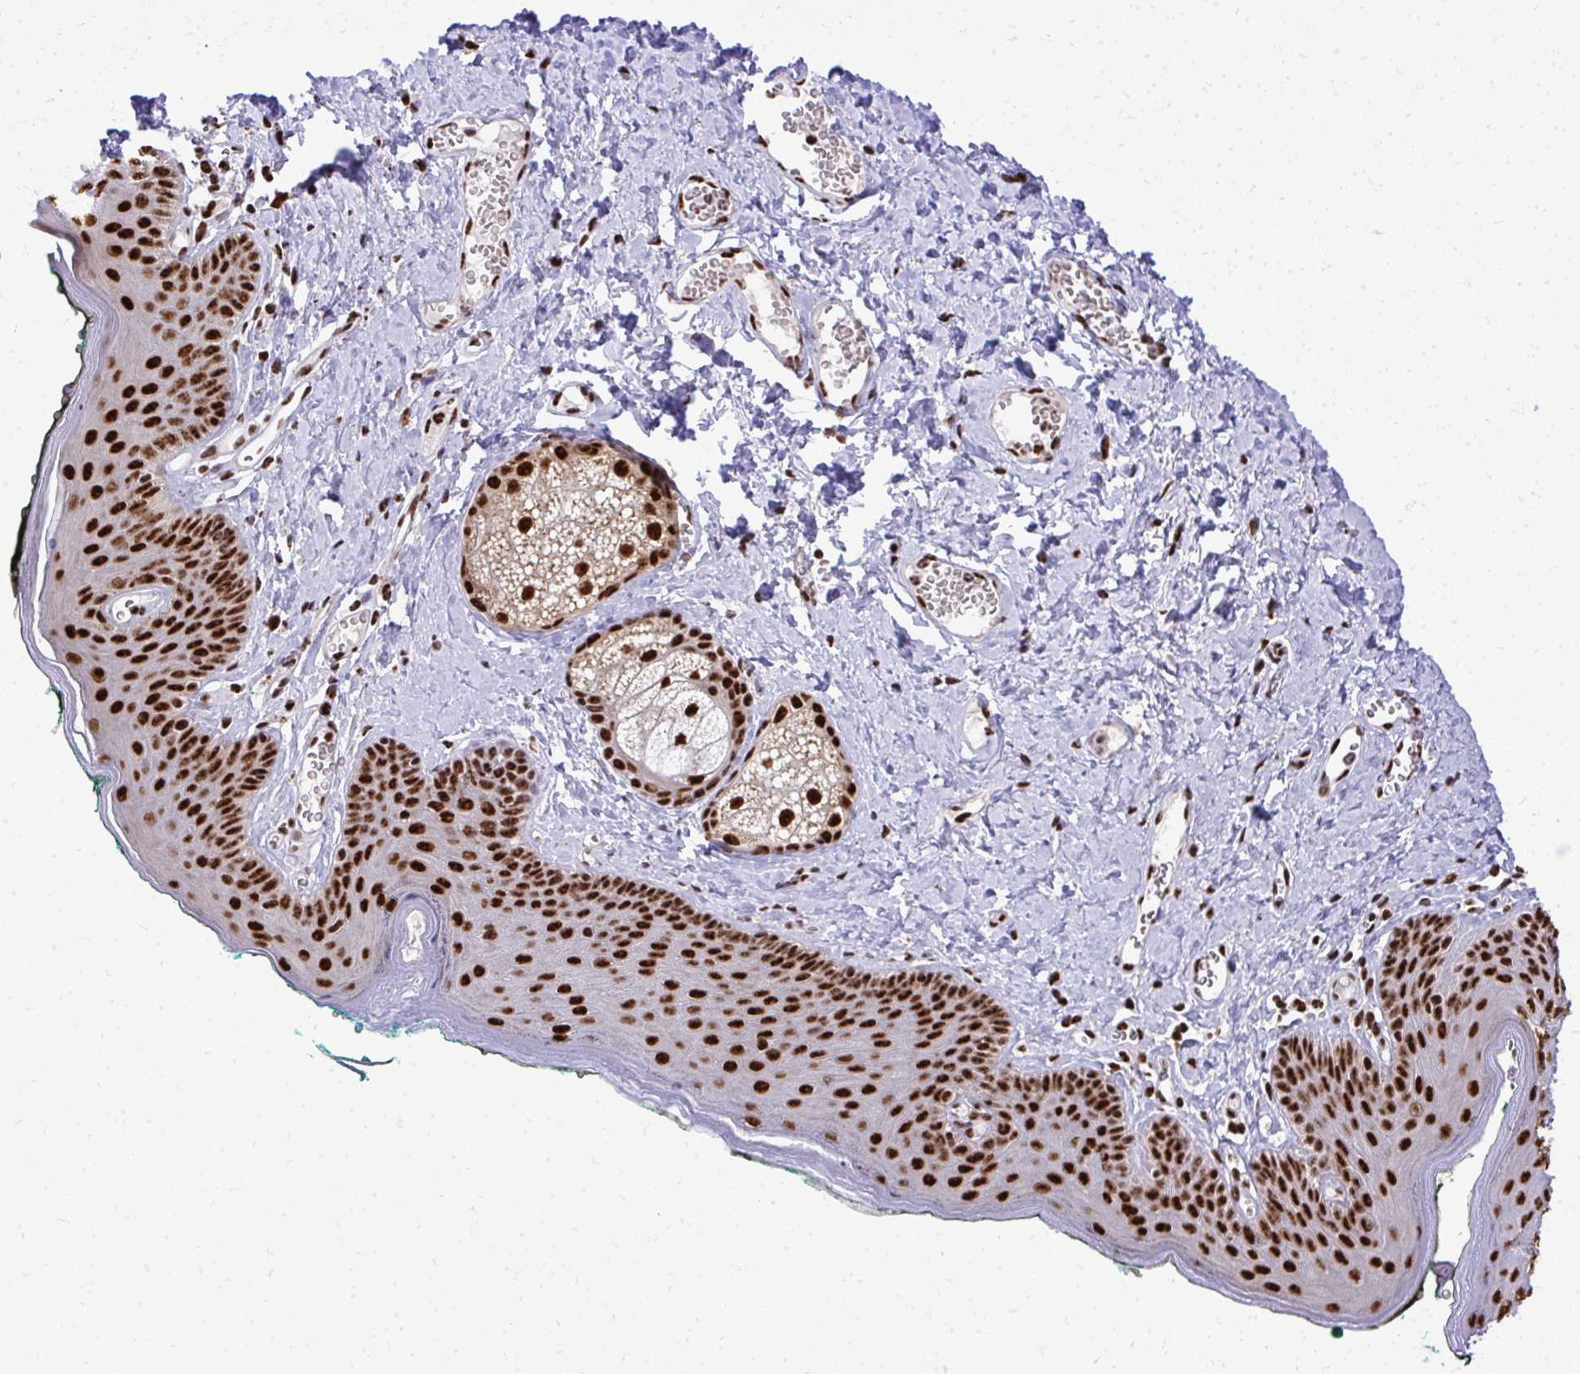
{"staining": {"intensity": "strong", "quantity": ">75%", "location": "nuclear"}, "tissue": "skin", "cell_type": "Epidermal cells", "image_type": "normal", "snomed": [{"axis": "morphology", "description": "Normal tissue, NOS"}, {"axis": "topography", "description": "Vulva"}, {"axis": "topography", "description": "Peripheral nerve tissue"}], "caption": "High-power microscopy captured an immunohistochemistry image of benign skin, revealing strong nuclear staining in about >75% of epidermal cells. The protein is shown in brown color, while the nuclei are stained blue.", "gene": "PRPF19", "patient": {"sex": "female", "age": 66}}